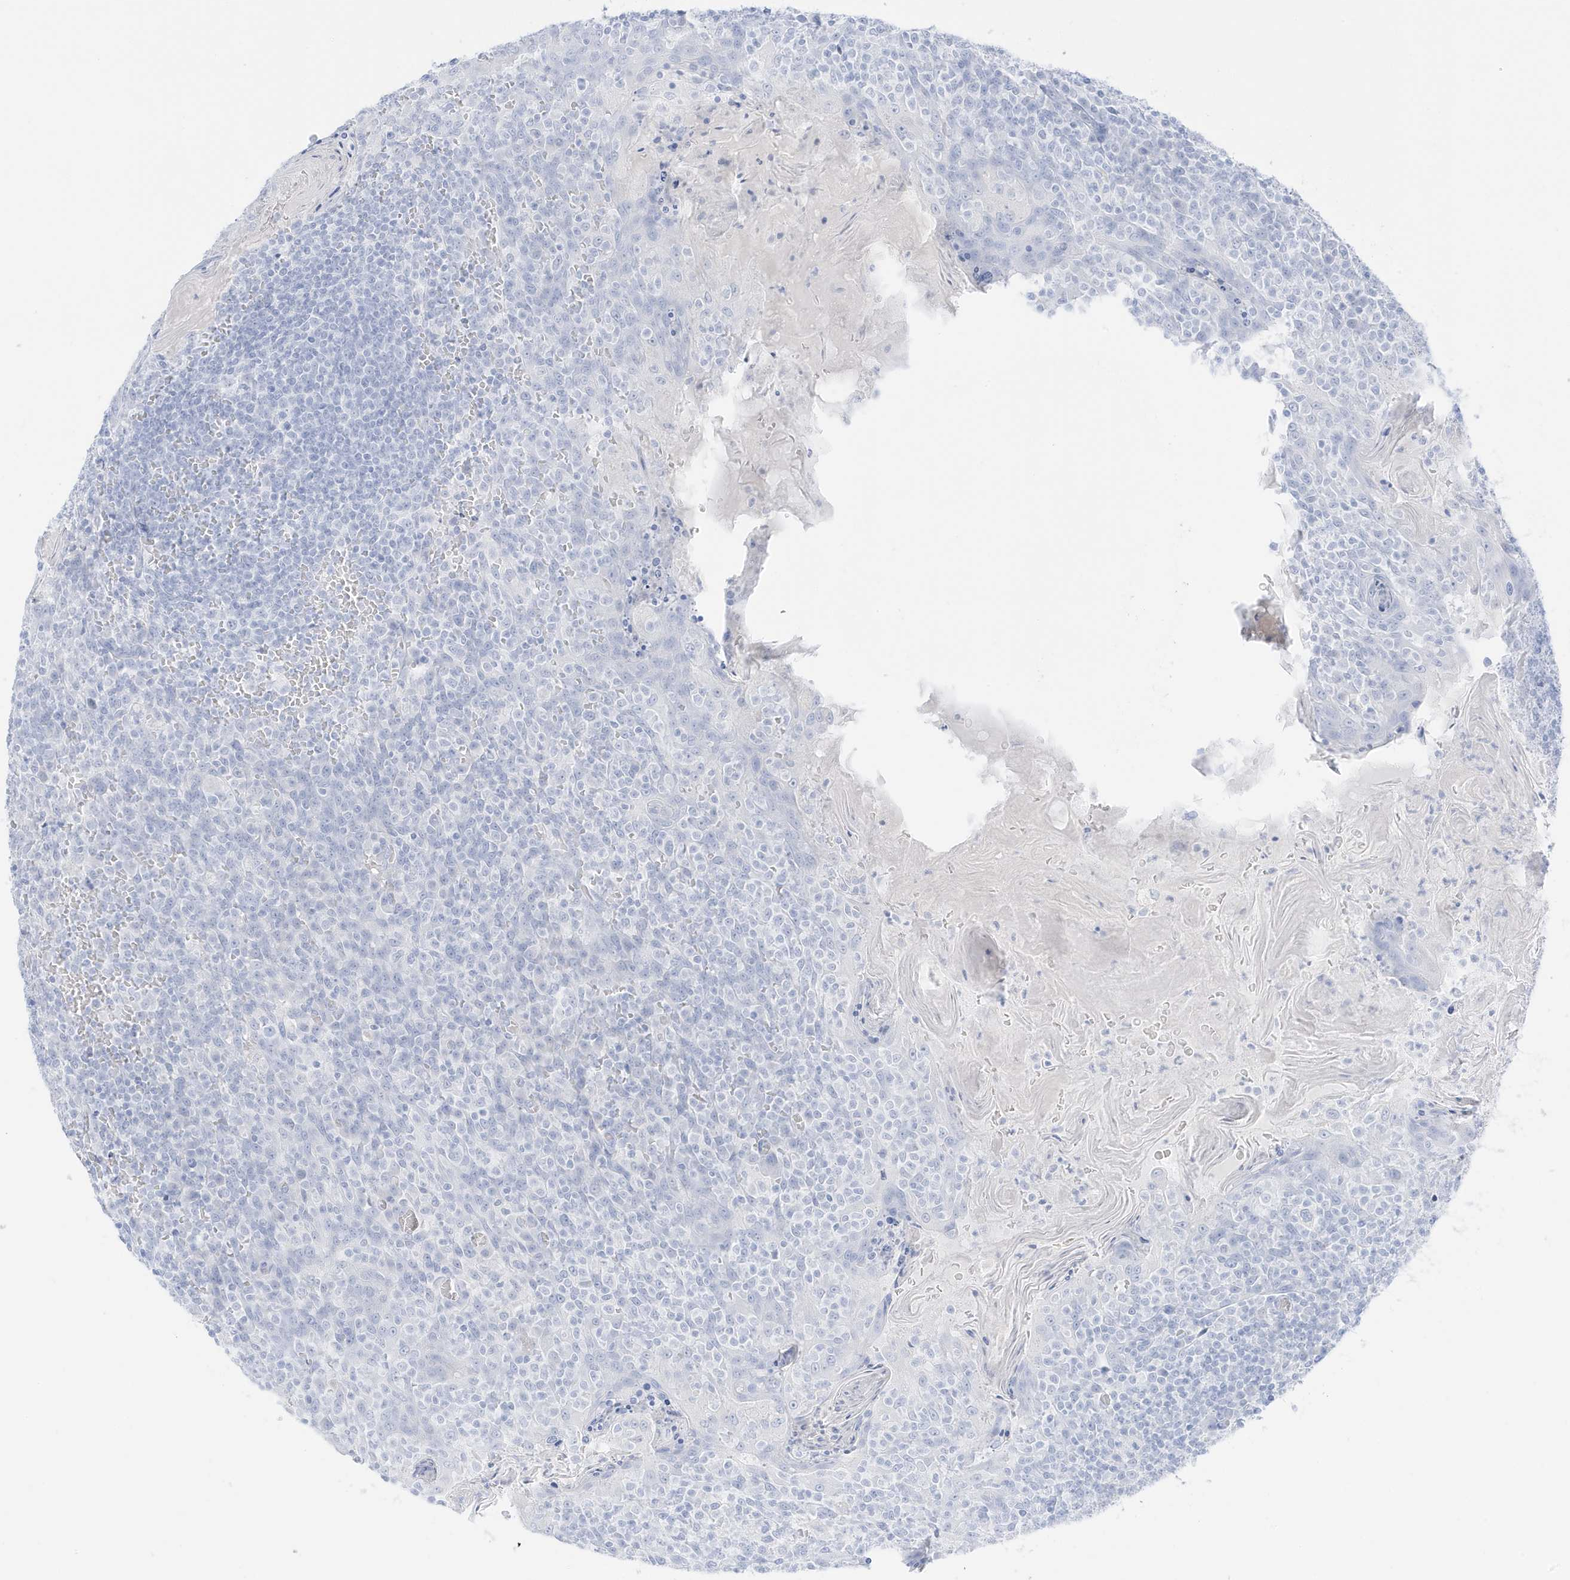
{"staining": {"intensity": "negative", "quantity": "none", "location": "none"}, "tissue": "tonsil", "cell_type": "Germinal center cells", "image_type": "normal", "snomed": [{"axis": "morphology", "description": "Normal tissue, NOS"}, {"axis": "topography", "description": "Tonsil"}], "caption": "Immunohistochemical staining of benign tonsil displays no significant positivity in germinal center cells.", "gene": "SLC22A13", "patient": {"sex": "female", "age": 19}}